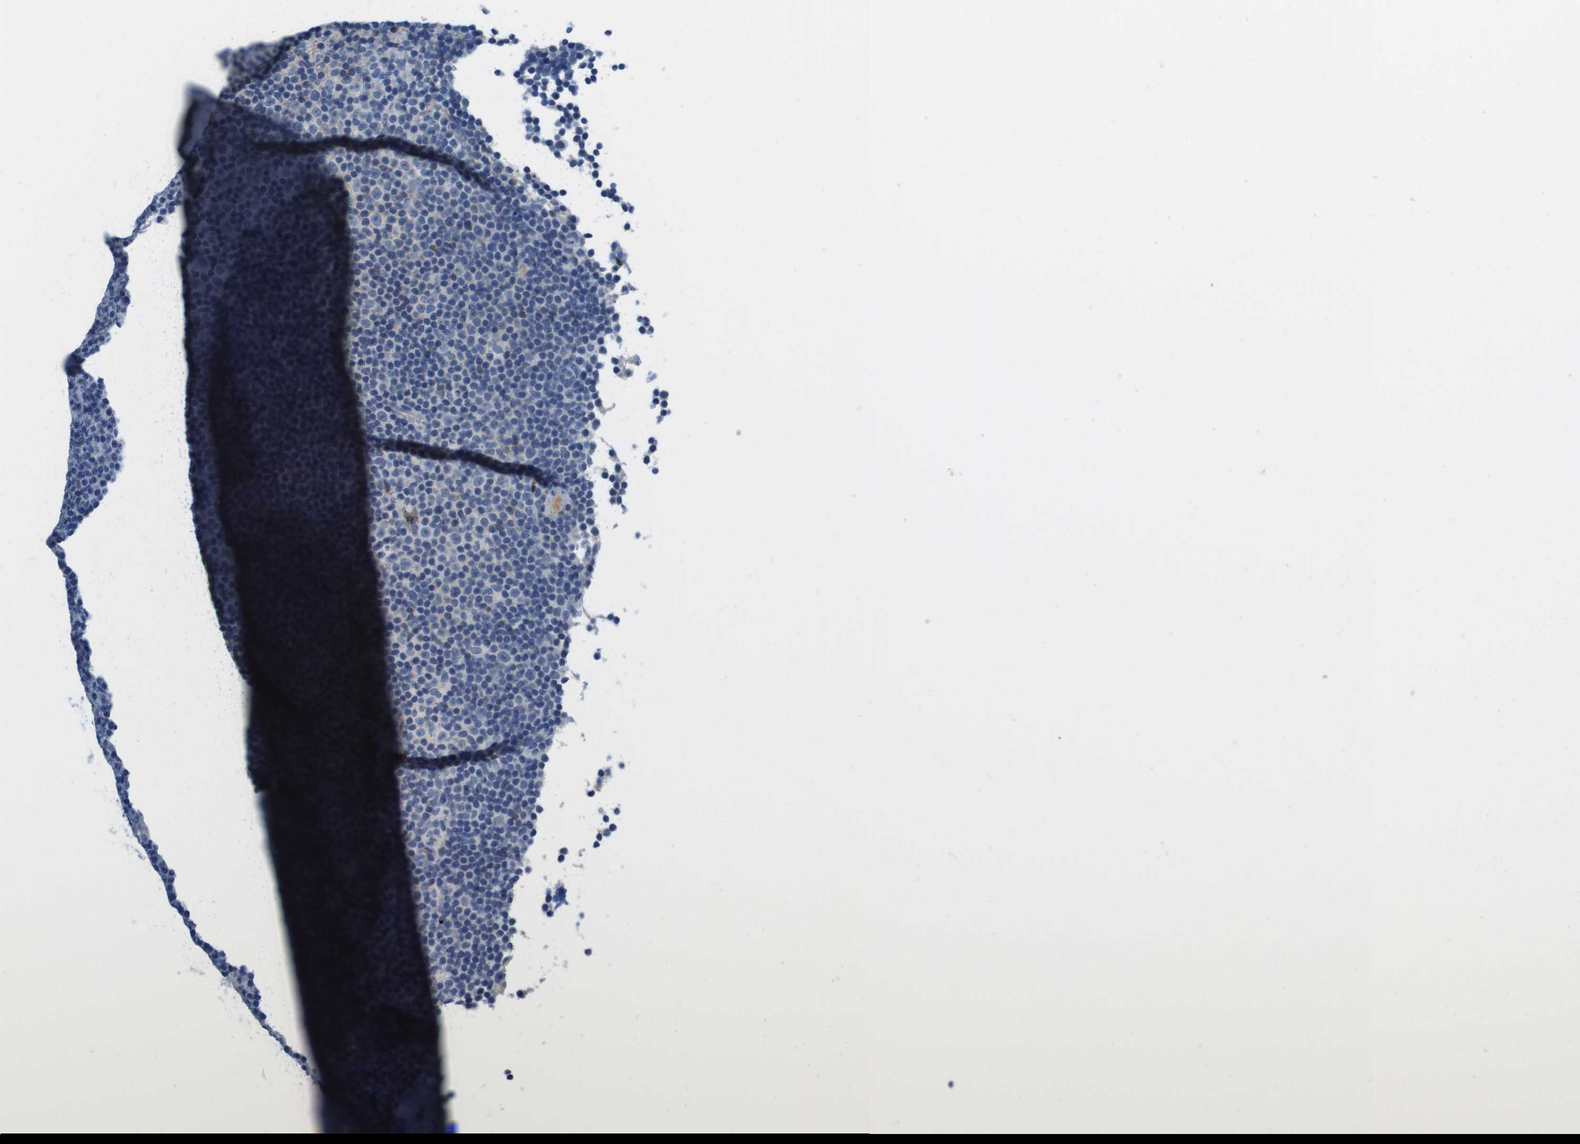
{"staining": {"intensity": "negative", "quantity": "none", "location": "none"}, "tissue": "lymphoma", "cell_type": "Tumor cells", "image_type": "cancer", "snomed": [{"axis": "morphology", "description": "Malignant lymphoma, non-Hodgkin's type, Low grade"}, {"axis": "topography", "description": "Lymph node"}], "caption": "Tumor cells are negative for brown protein staining in lymphoma.", "gene": "TMPRSS15", "patient": {"sex": "female", "age": 67}}